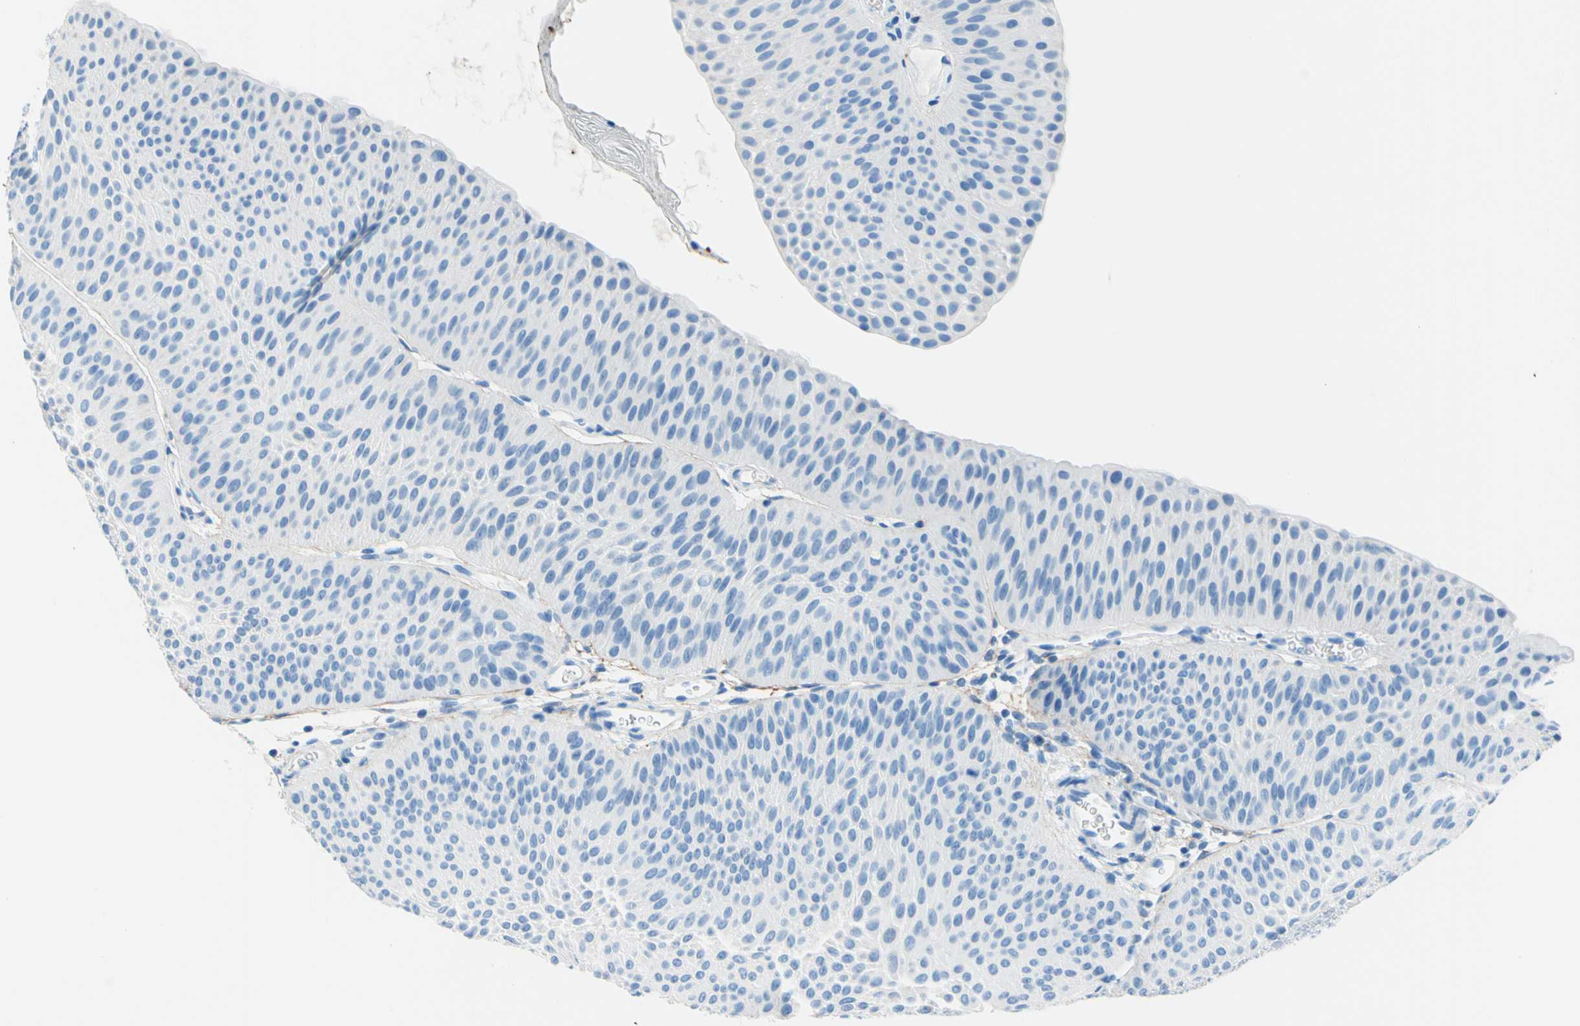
{"staining": {"intensity": "negative", "quantity": "none", "location": "none"}, "tissue": "urothelial cancer", "cell_type": "Tumor cells", "image_type": "cancer", "snomed": [{"axis": "morphology", "description": "Urothelial carcinoma, Low grade"}, {"axis": "topography", "description": "Urinary bladder"}], "caption": "Immunohistochemistry (IHC) image of neoplastic tissue: human urothelial cancer stained with DAB exhibits no significant protein expression in tumor cells.", "gene": "MFAP5", "patient": {"sex": "female", "age": 60}}